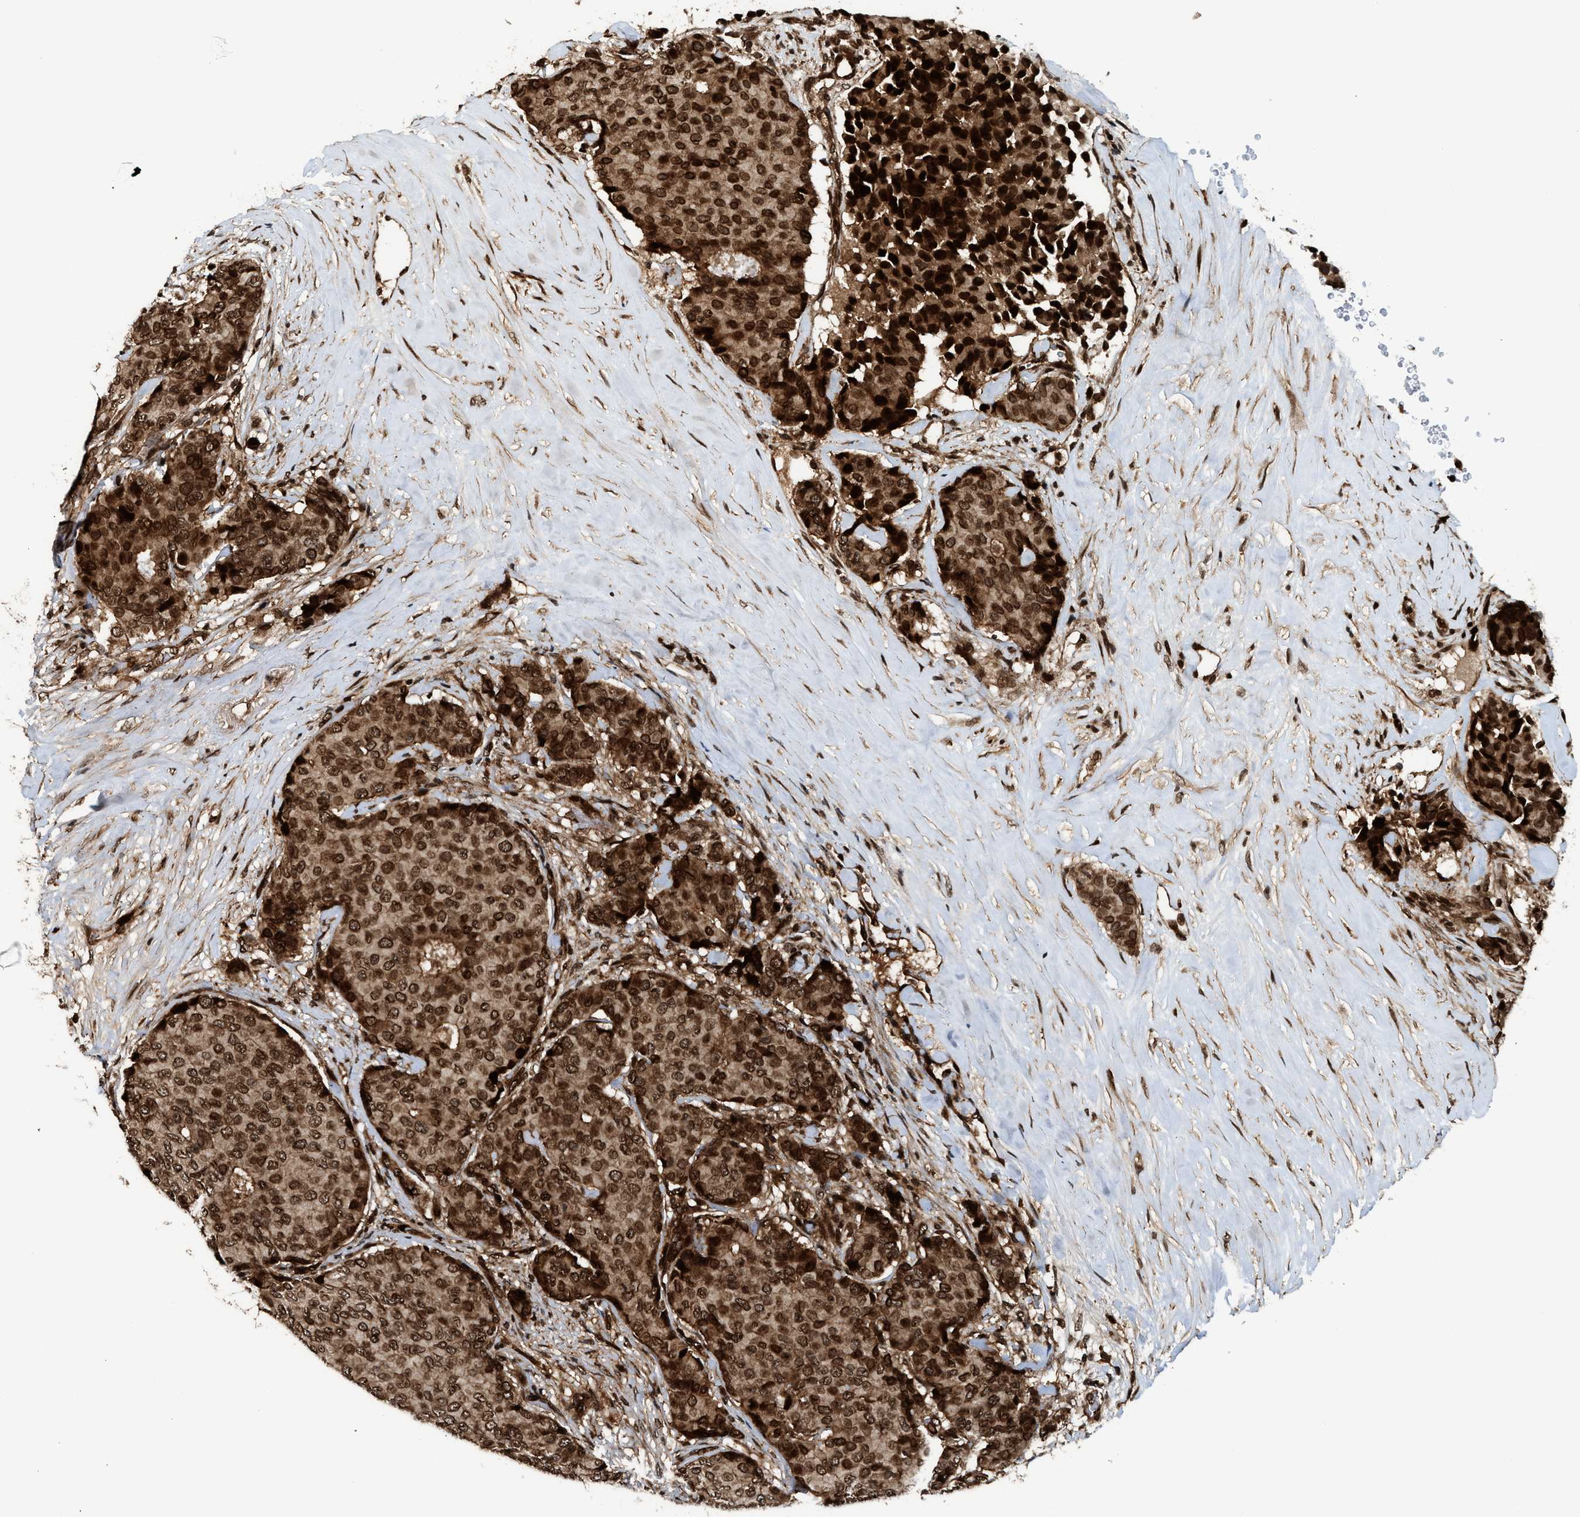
{"staining": {"intensity": "strong", "quantity": ">75%", "location": "cytoplasmic/membranous,nuclear"}, "tissue": "breast cancer", "cell_type": "Tumor cells", "image_type": "cancer", "snomed": [{"axis": "morphology", "description": "Duct carcinoma"}, {"axis": "topography", "description": "Breast"}], "caption": "Immunohistochemistry (IHC) histopathology image of intraductal carcinoma (breast) stained for a protein (brown), which demonstrates high levels of strong cytoplasmic/membranous and nuclear staining in approximately >75% of tumor cells.", "gene": "MDM2", "patient": {"sex": "female", "age": 75}}